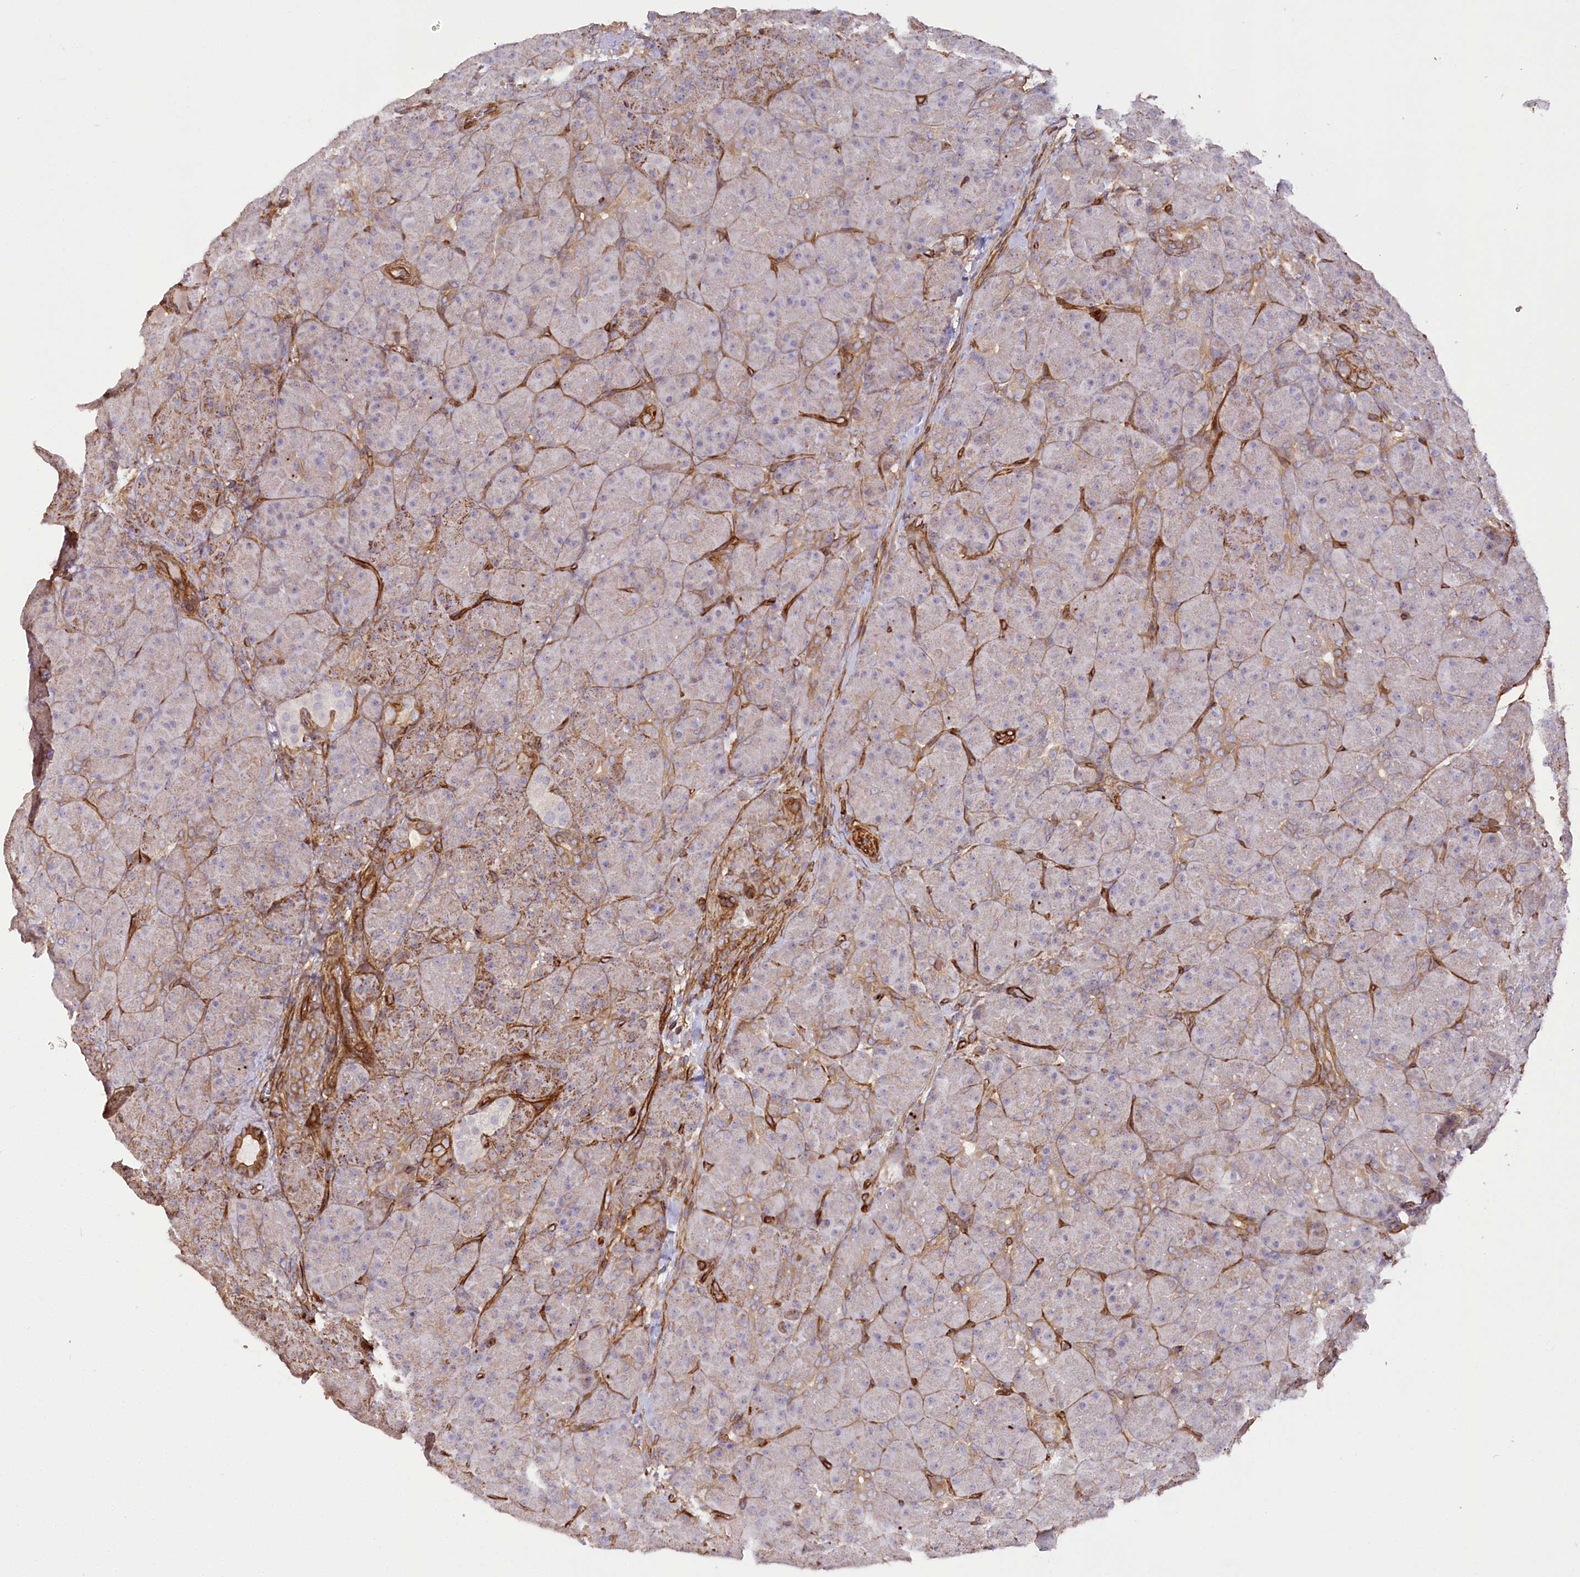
{"staining": {"intensity": "moderate", "quantity": "25%-75%", "location": "cytoplasmic/membranous"}, "tissue": "pancreas", "cell_type": "Exocrine glandular cells", "image_type": "normal", "snomed": [{"axis": "morphology", "description": "Normal tissue, NOS"}, {"axis": "topography", "description": "Pancreas"}], "caption": "Exocrine glandular cells show medium levels of moderate cytoplasmic/membranous staining in approximately 25%-75% of cells in benign human pancreas. Immunohistochemistry (ihc) stains the protein in brown and the nuclei are stained blue.", "gene": "SYNPO2", "patient": {"sex": "male", "age": 66}}